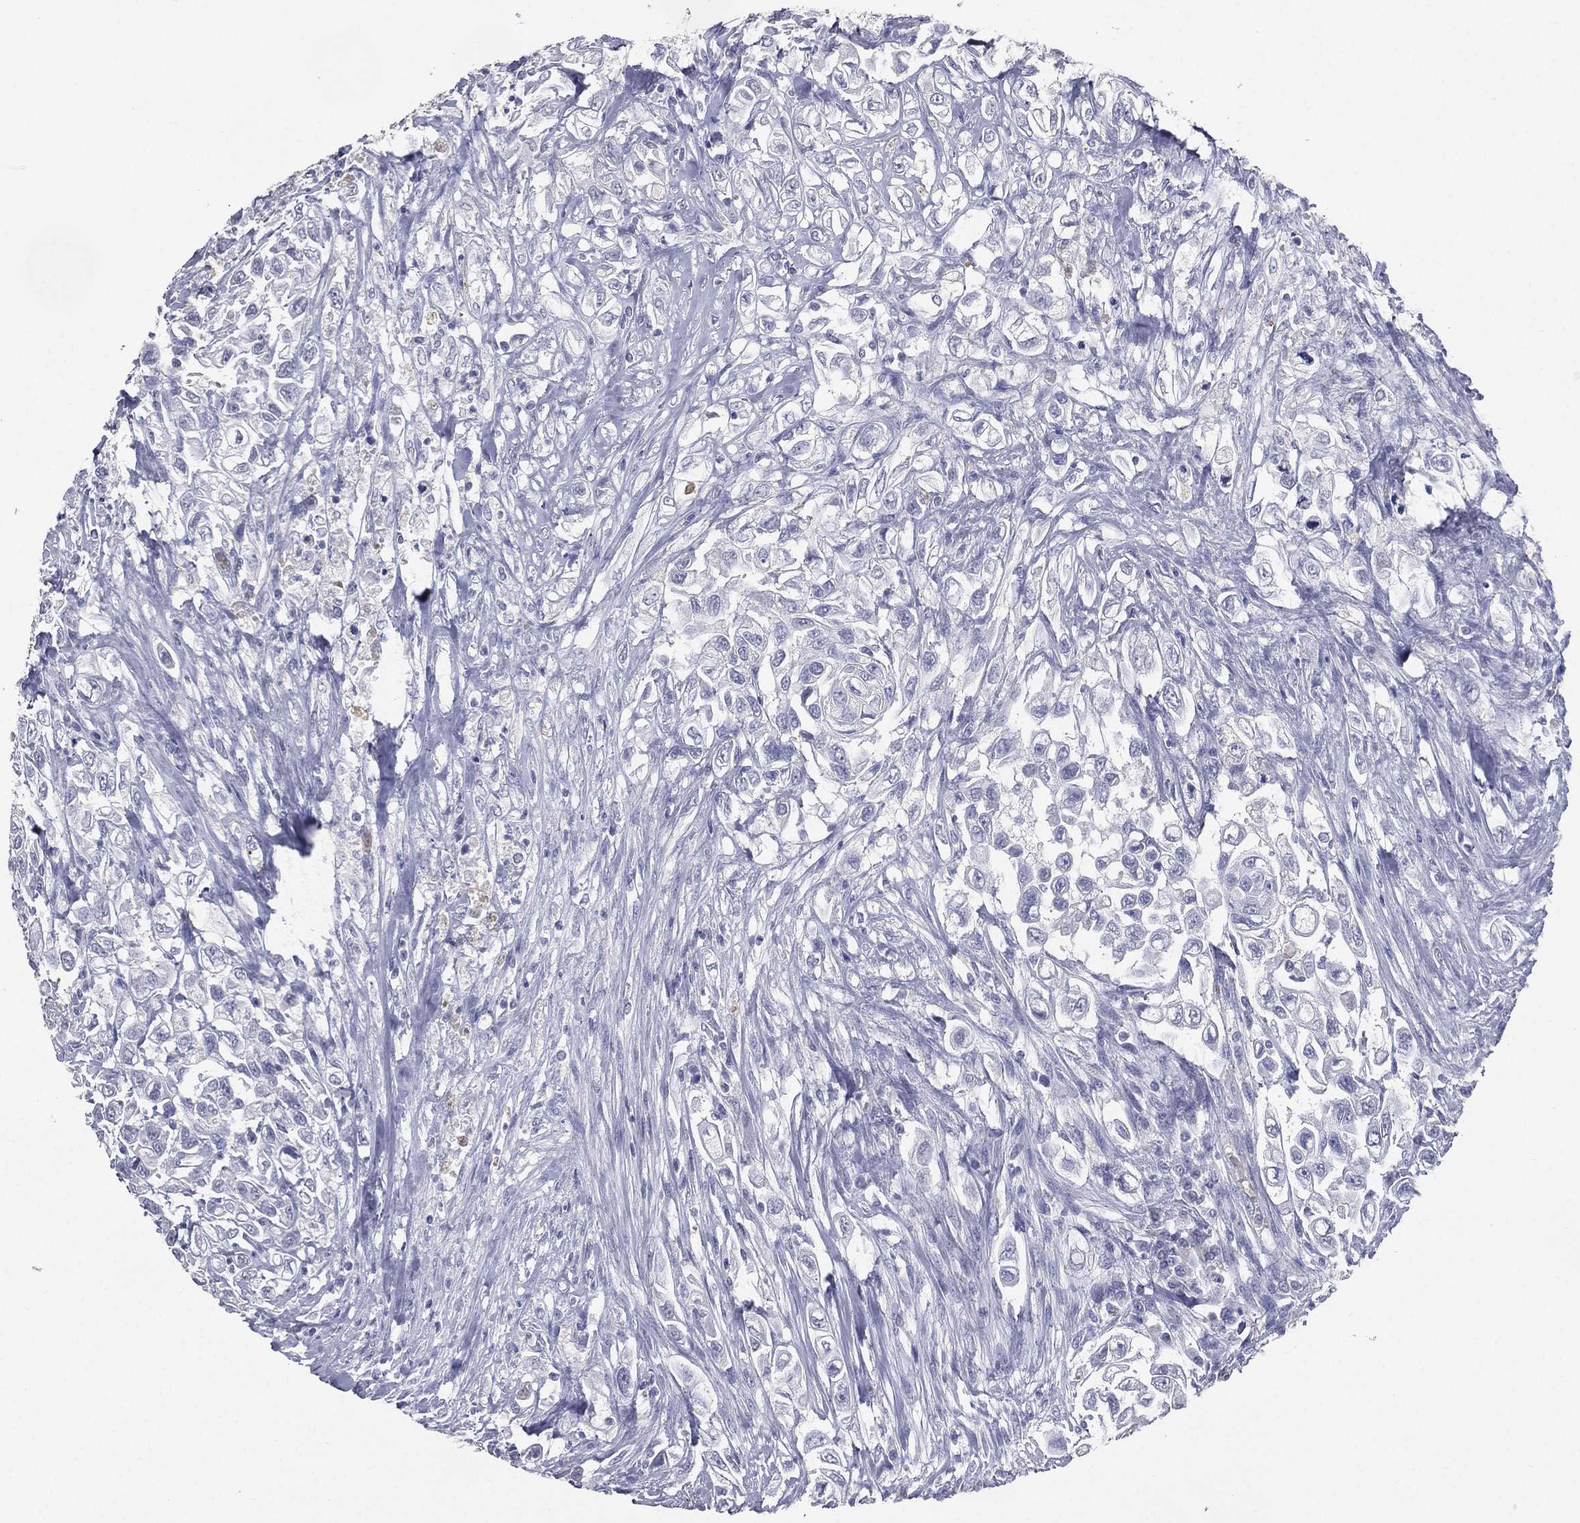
{"staining": {"intensity": "negative", "quantity": "none", "location": "none"}, "tissue": "urothelial cancer", "cell_type": "Tumor cells", "image_type": "cancer", "snomed": [{"axis": "morphology", "description": "Urothelial carcinoma, High grade"}, {"axis": "topography", "description": "Urinary bladder"}], "caption": "Tumor cells are negative for protein expression in human high-grade urothelial carcinoma. (DAB immunohistochemistry (IHC) visualized using brightfield microscopy, high magnification).", "gene": "ESX1", "patient": {"sex": "female", "age": 56}}